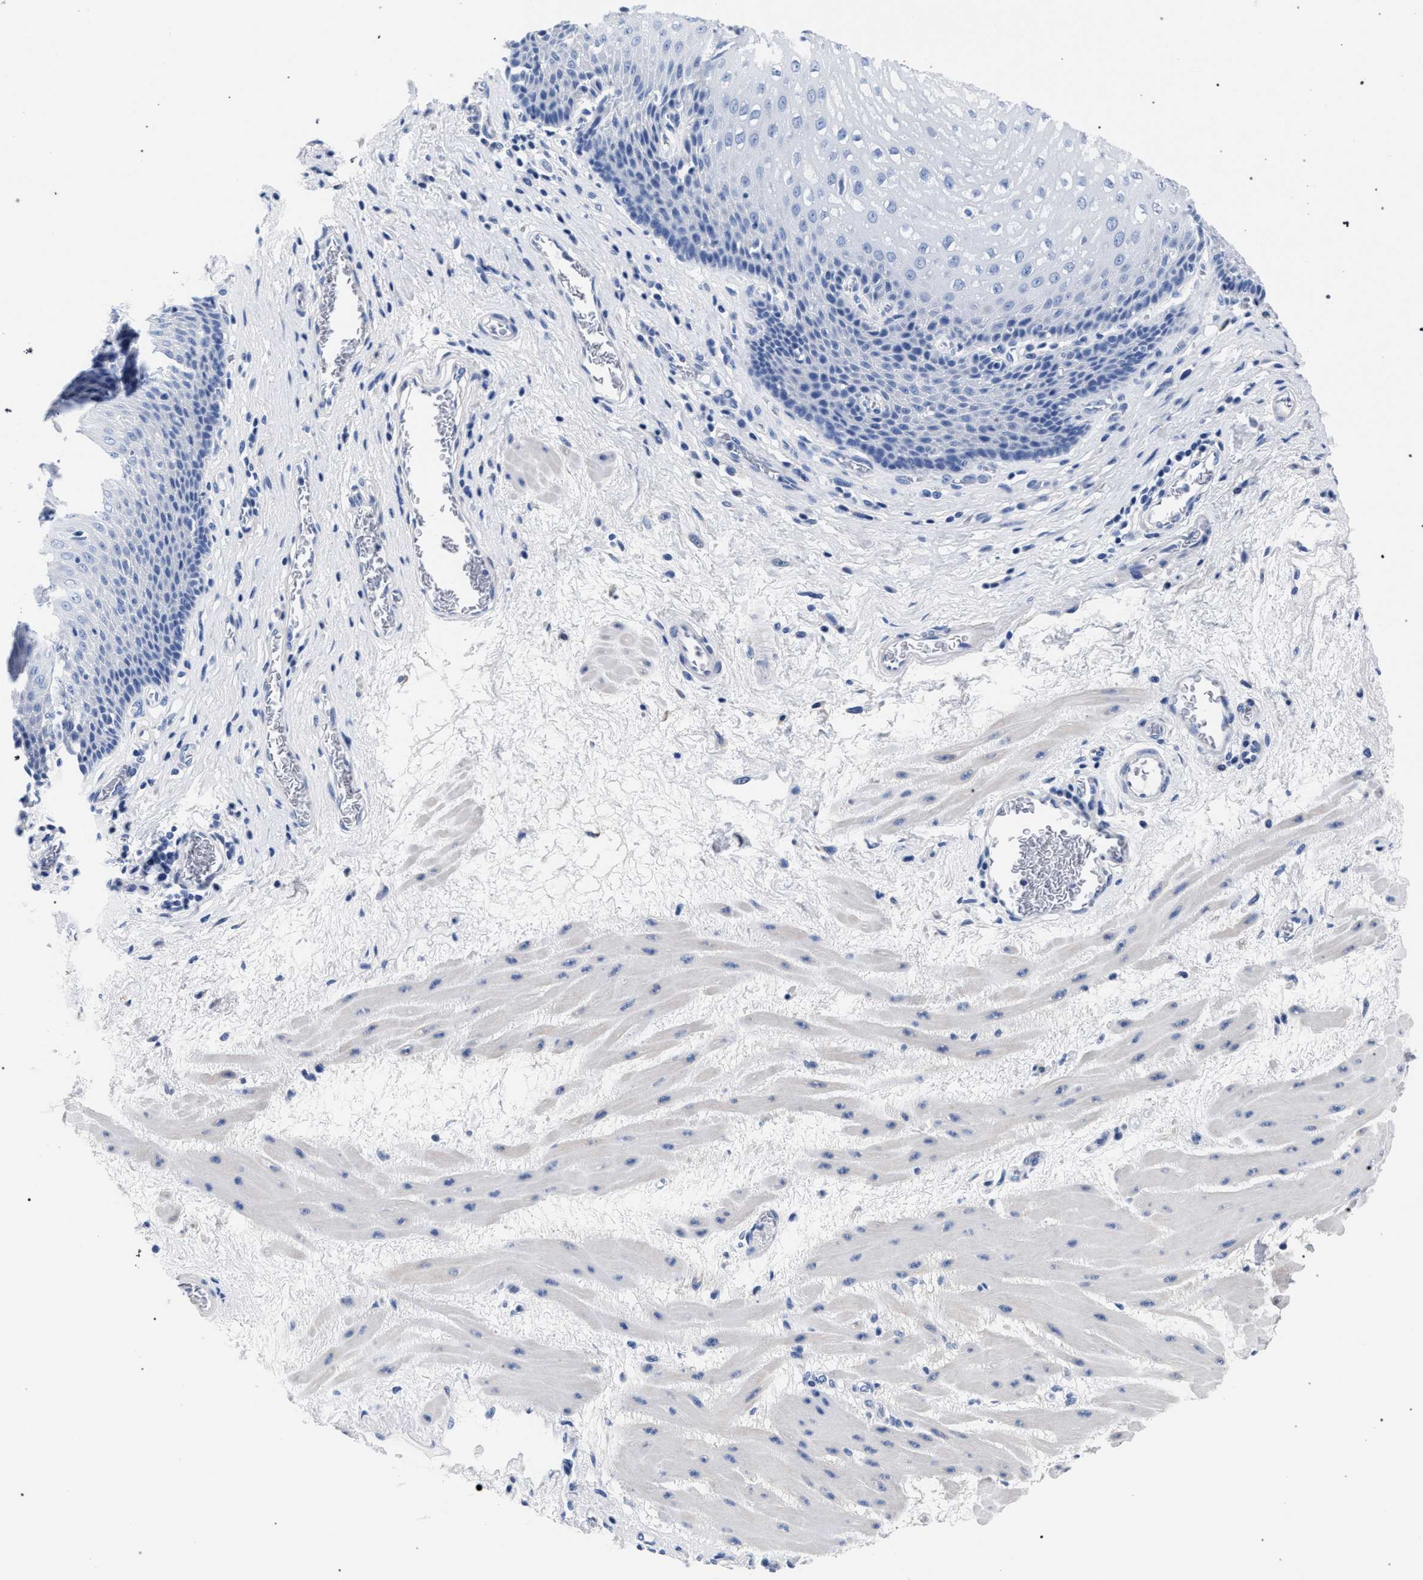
{"staining": {"intensity": "negative", "quantity": "none", "location": "none"}, "tissue": "esophagus", "cell_type": "Squamous epithelial cells", "image_type": "normal", "snomed": [{"axis": "morphology", "description": "Normal tissue, NOS"}, {"axis": "topography", "description": "Esophagus"}], "caption": "Squamous epithelial cells show no significant protein positivity in unremarkable esophagus. (DAB immunohistochemistry (IHC) visualized using brightfield microscopy, high magnification).", "gene": "AKAP4", "patient": {"sex": "male", "age": 48}}